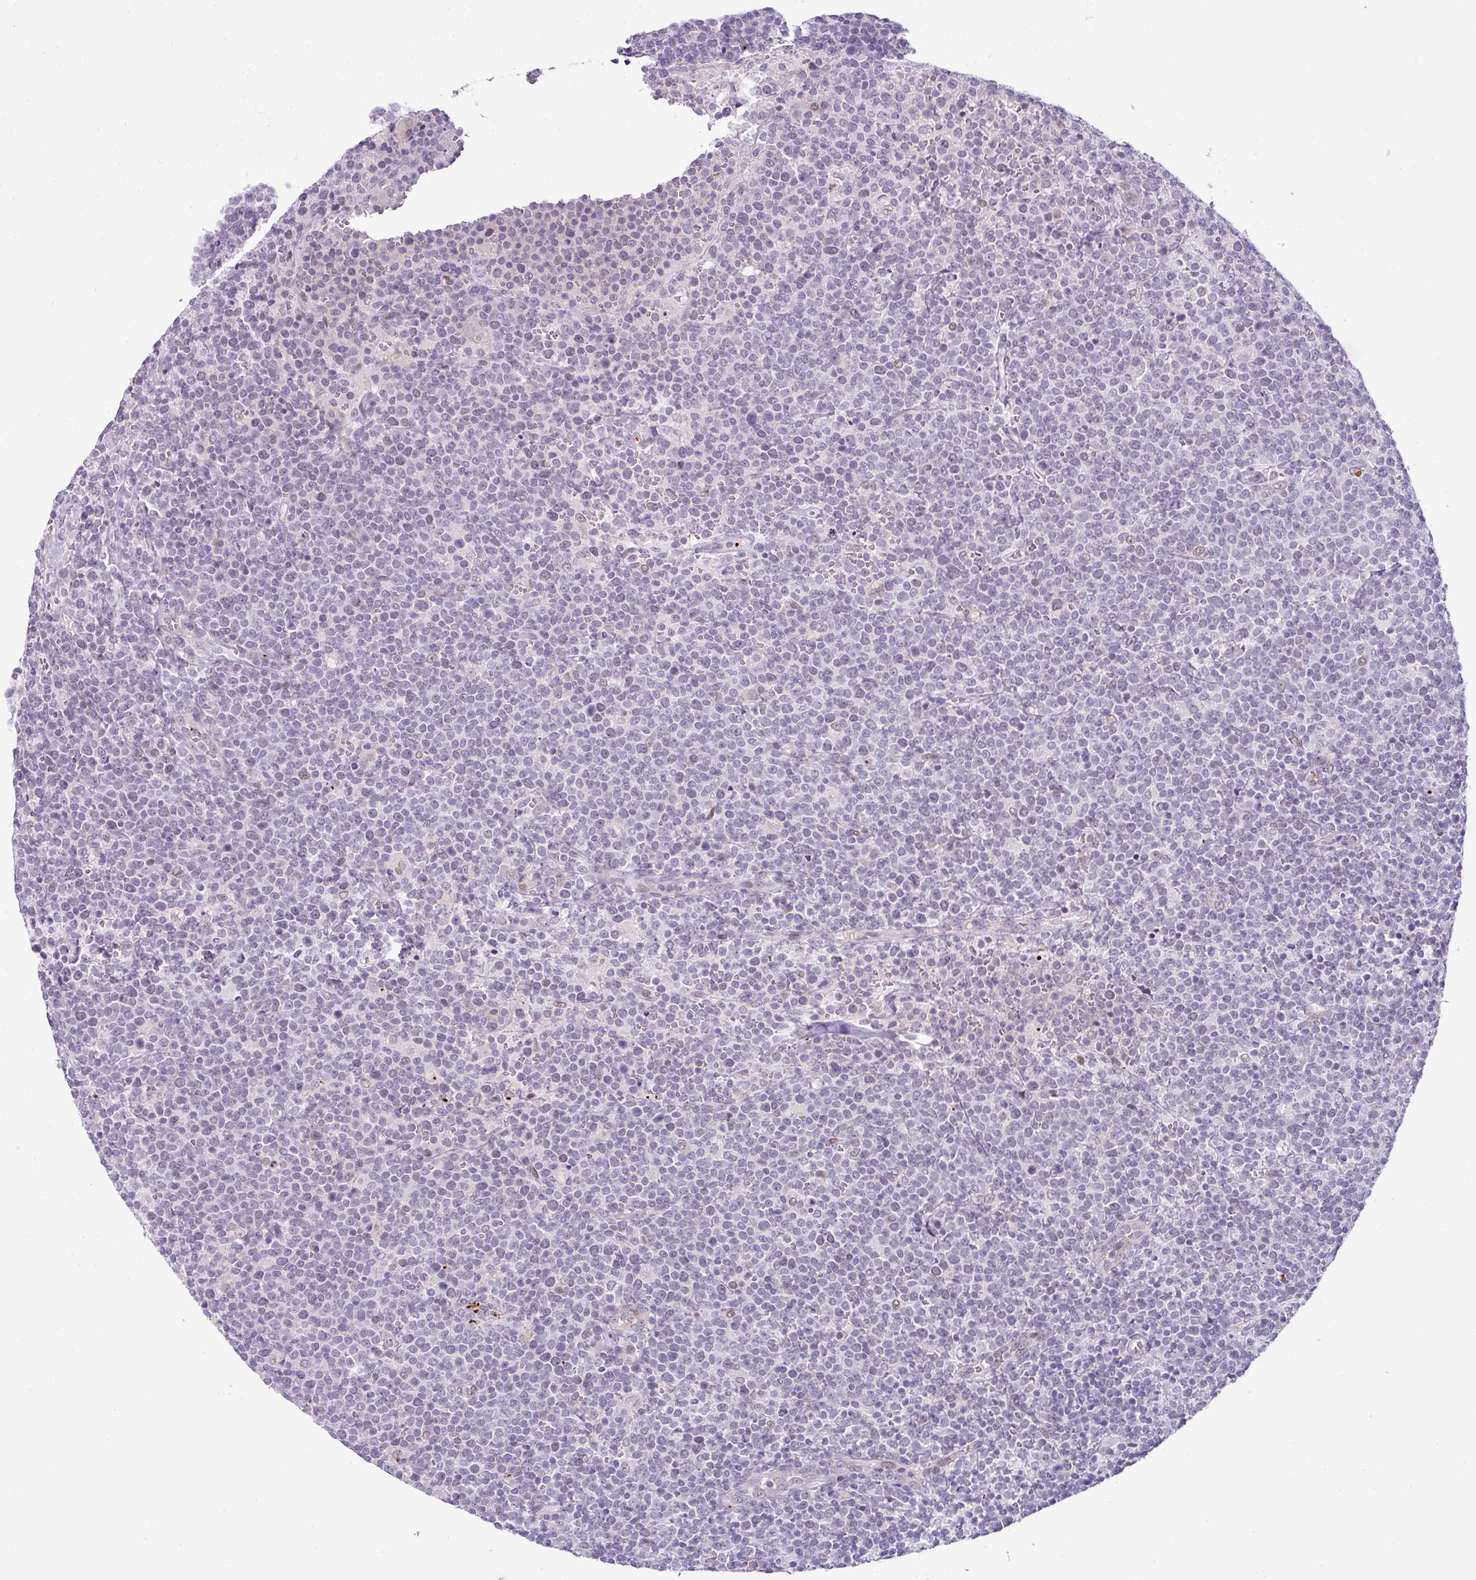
{"staining": {"intensity": "negative", "quantity": "none", "location": "none"}, "tissue": "lymphoma", "cell_type": "Tumor cells", "image_type": "cancer", "snomed": [{"axis": "morphology", "description": "Malignant lymphoma, non-Hodgkin's type, High grade"}, {"axis": "topography", "description": "Lymph node"}], "caption": "This is an immunohistochemistry image of lymphoma. There is no expression in tumor cells.", "gene": "CMTM5", "patient": {"sex": "male", "age": 61}}